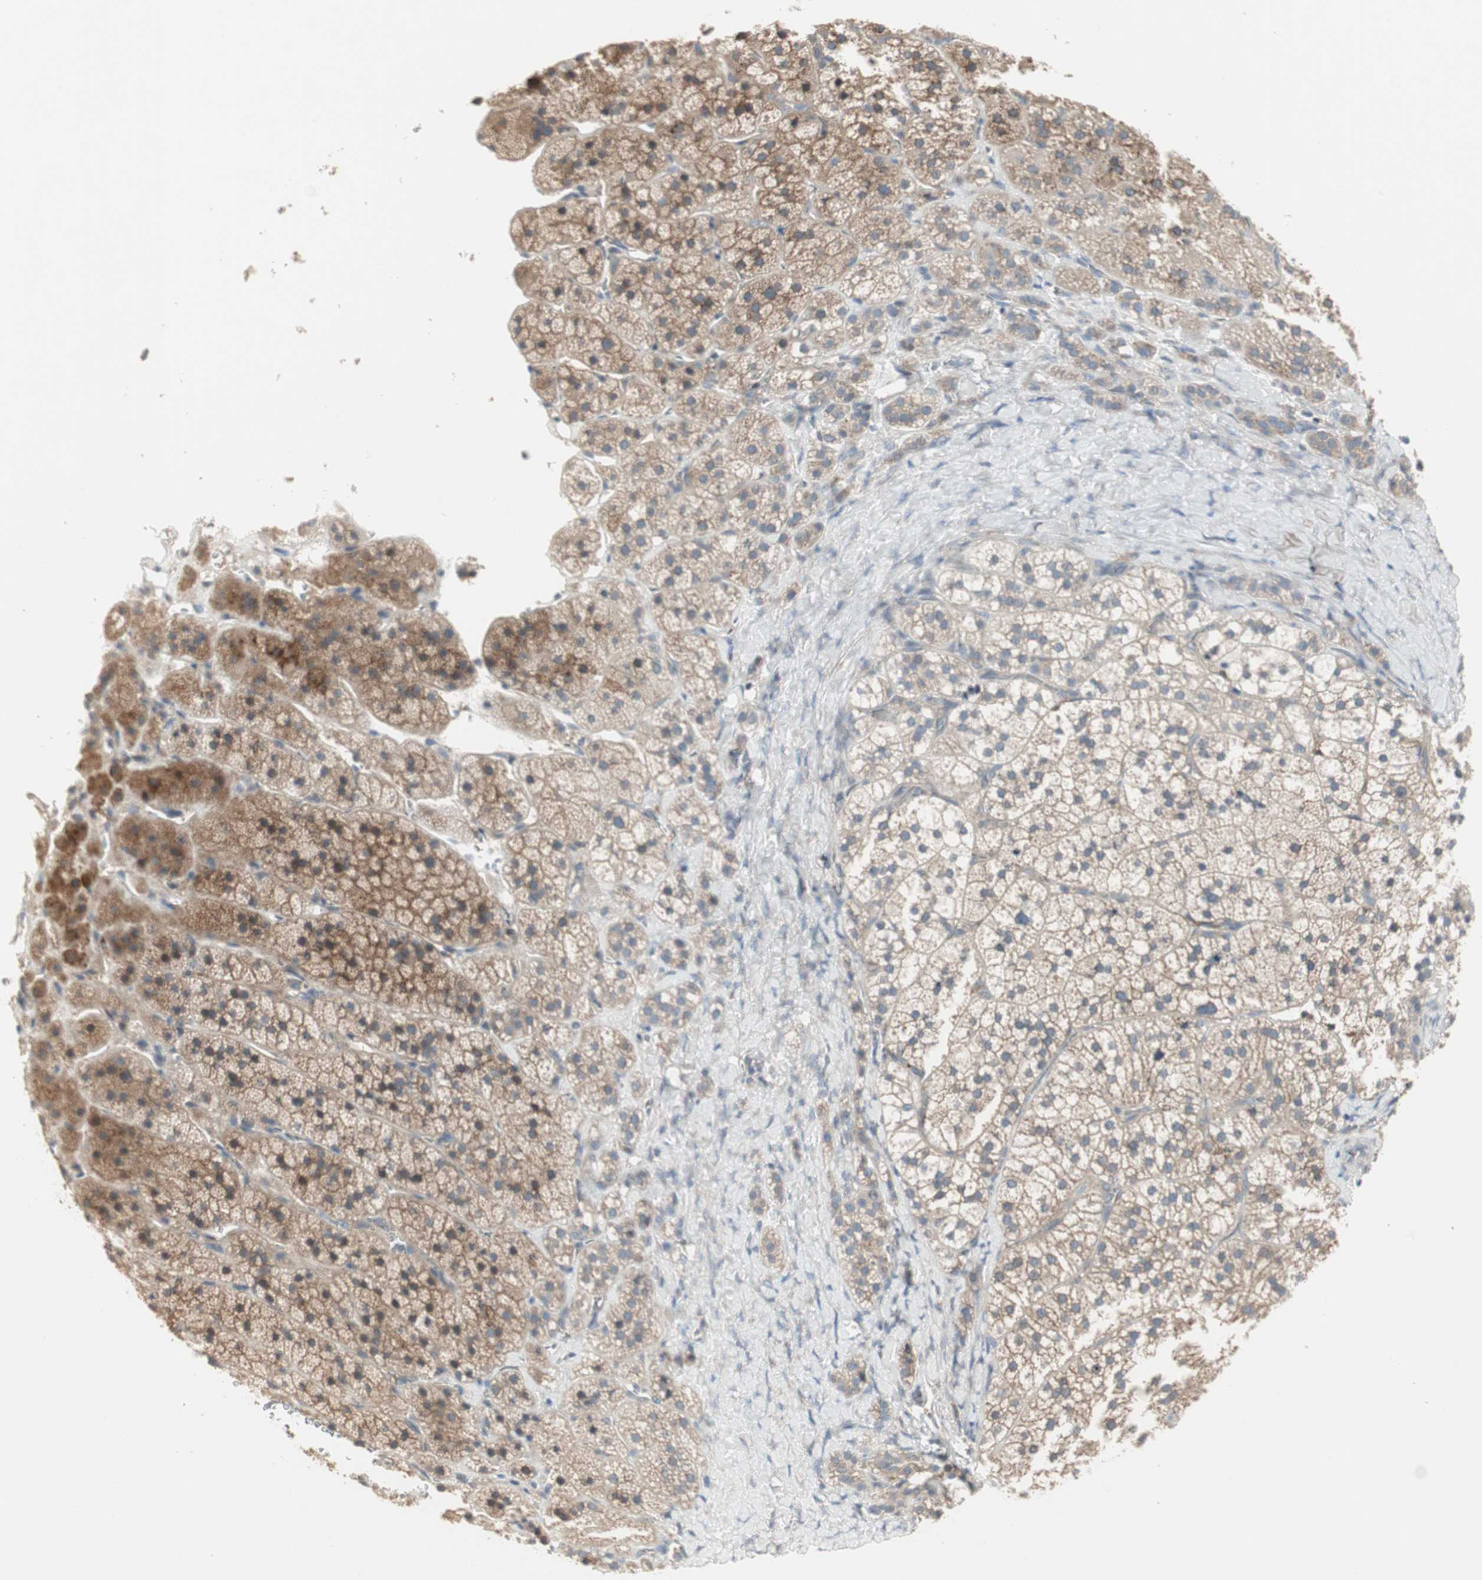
{"staining": {"intensity": "moderate", "quantity": ">75%", "location": "cytoplasmic/membranous"}, "tissue": "adrenal gland", "cell_type": "Glandular cells", "image_type": "normal", "snomed": [{"axis": "morphology", "description": "Normal tissue, NOS"}, {"axis": "topography", "description": "Adrenal gland"}], "caption": "A medium amount of moderate cytoplasmic/membranous positivity is identified in approximately >75% of glandular cells in normal adrenal gland.", "gene": "ZFP36", "patient": {"sex": "female", "age": 44}}